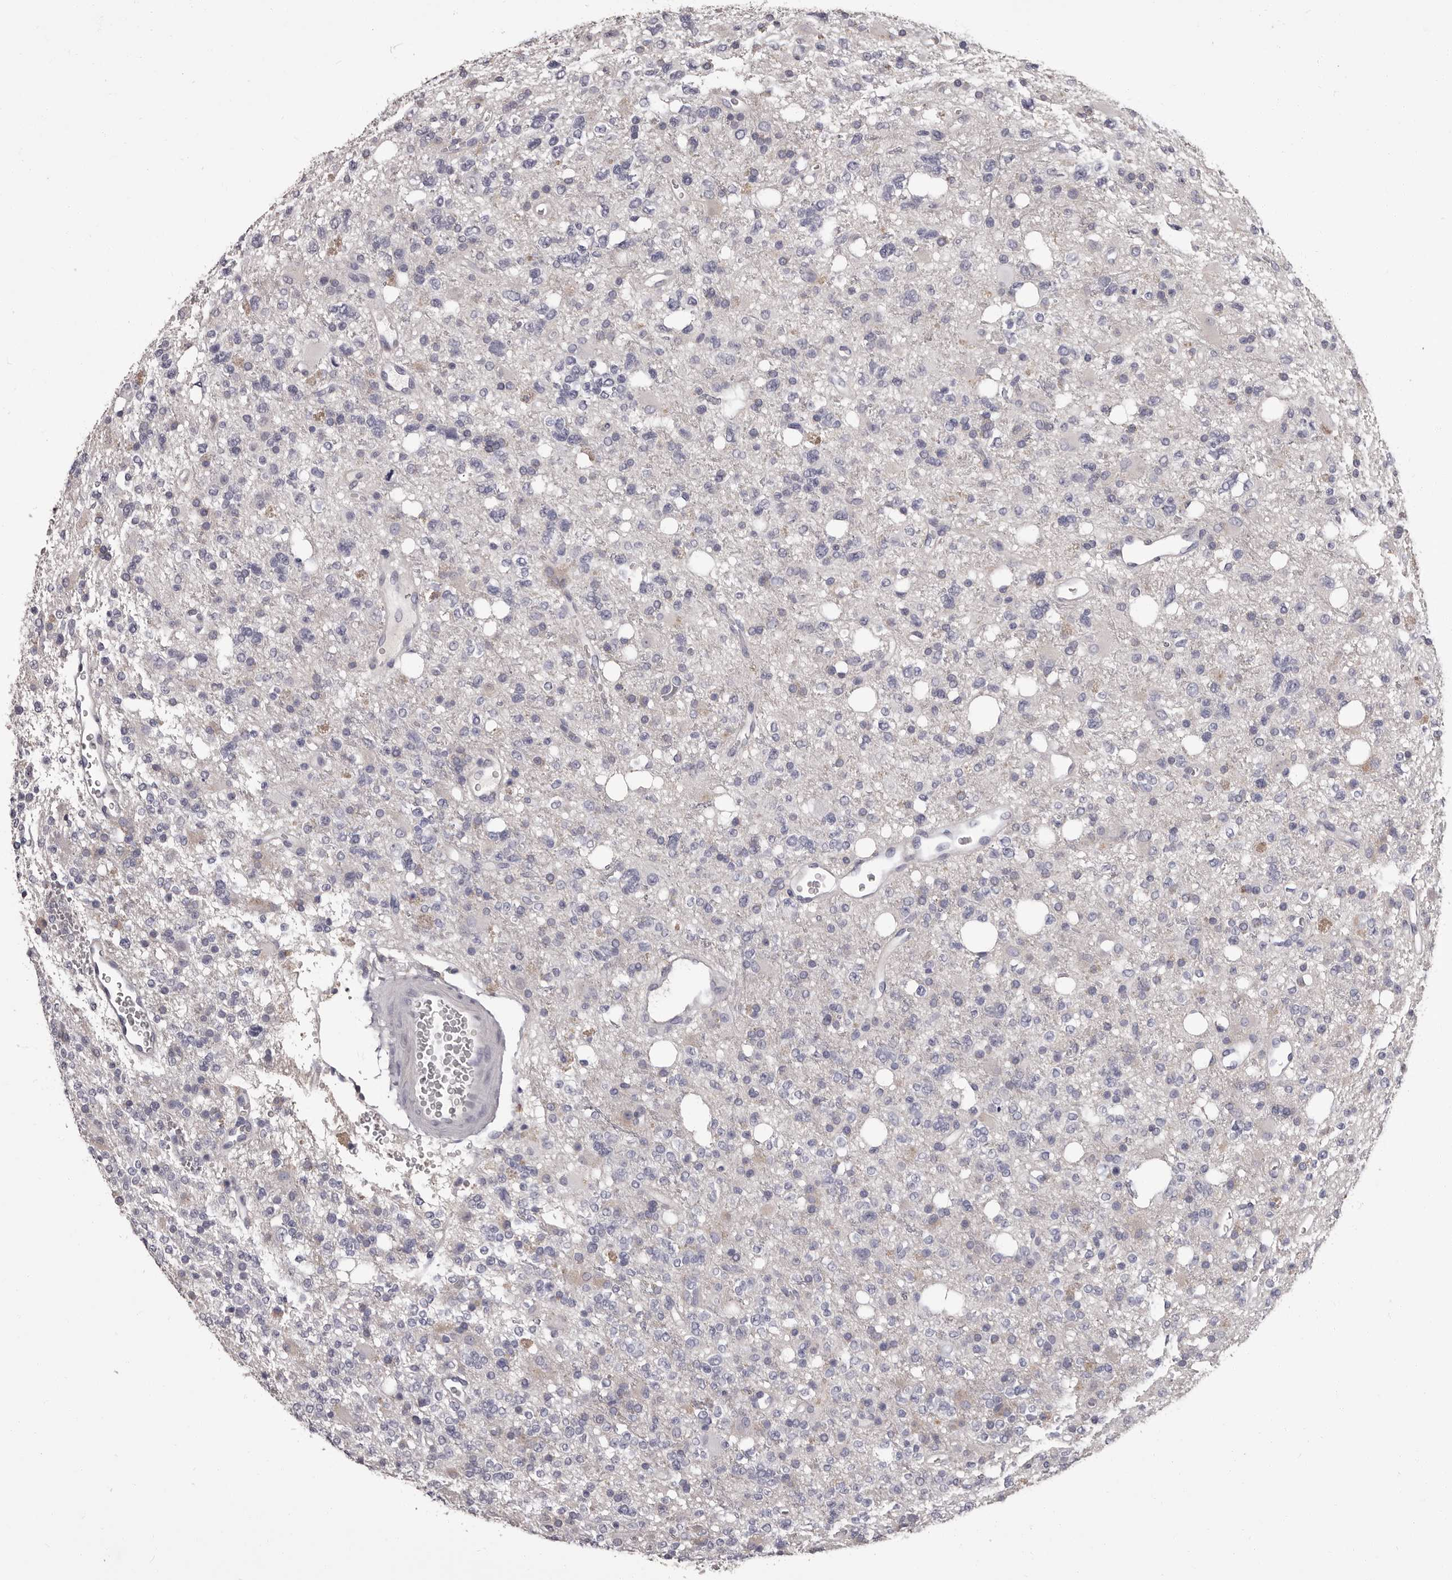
{"staining": {"intensity": "negative", "quantity": "none", "location": "none"}, "tissue": "glioma", "cell_type": "Tumor cells", "image_type": "cancer", "snomed": [{"axis": "morphology", "description": "Glioma, malignant, High grade"}, {"axis": "topography", "description": "Brain"}], "caption": "Immunohistochemical staining of human malignant high-grade glioma exhibits no significant expression in tumor cells.", "gene": "APEH", "patient": {"sex": "female", "age": 62}}